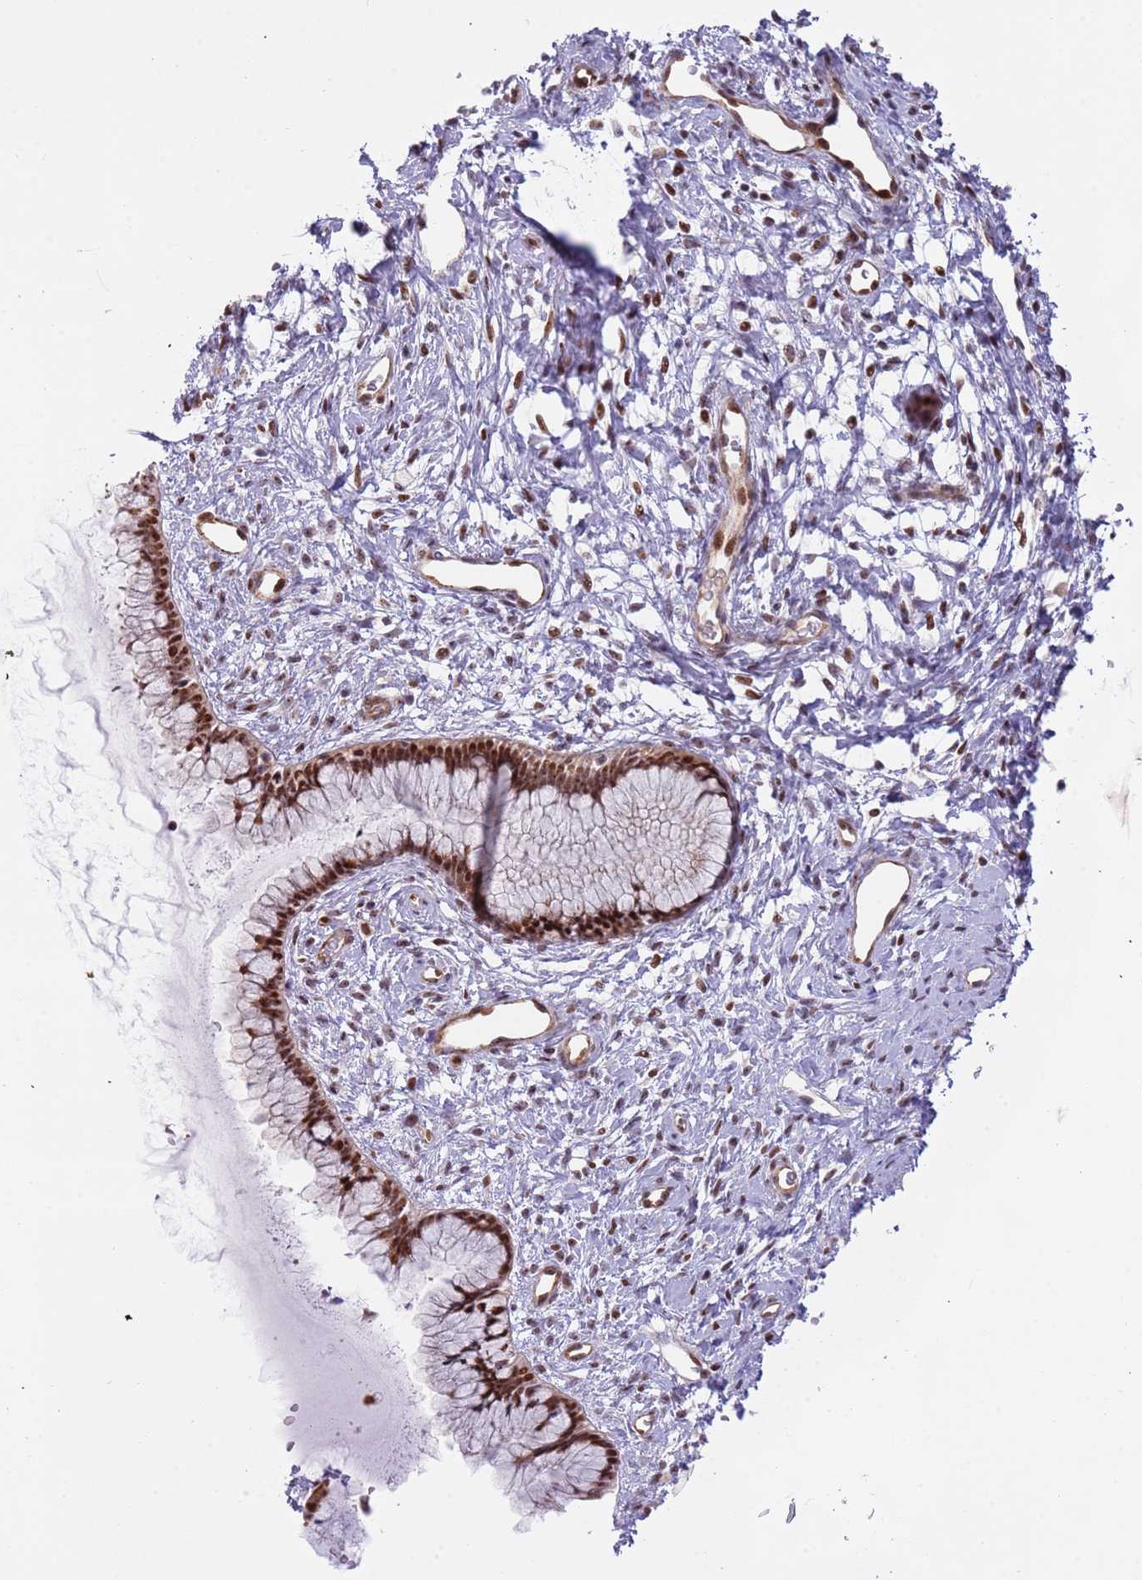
{"staining": {"intensity": "strong", "quantity": ">75%", "location": "cytoplasmic/membranous,nuclear"}, "tissue": "cervix", "cell_type": "Glandular cells", "image_type": "normal", "snomed": [{"axis": "morphology", "description": "Normal tissue, NOS"}, {"axis": "topography", "description": "Cervix"}], "caption": "Unremarkable cervix demonstrates strong cytoplasmic/membranous,nuclear expression in about >75% of glandular cells (IHC, brightfield microscopy, high magnification)..", "gene": "LRMDA", "patient": {"sex": "female", "age": 42}}